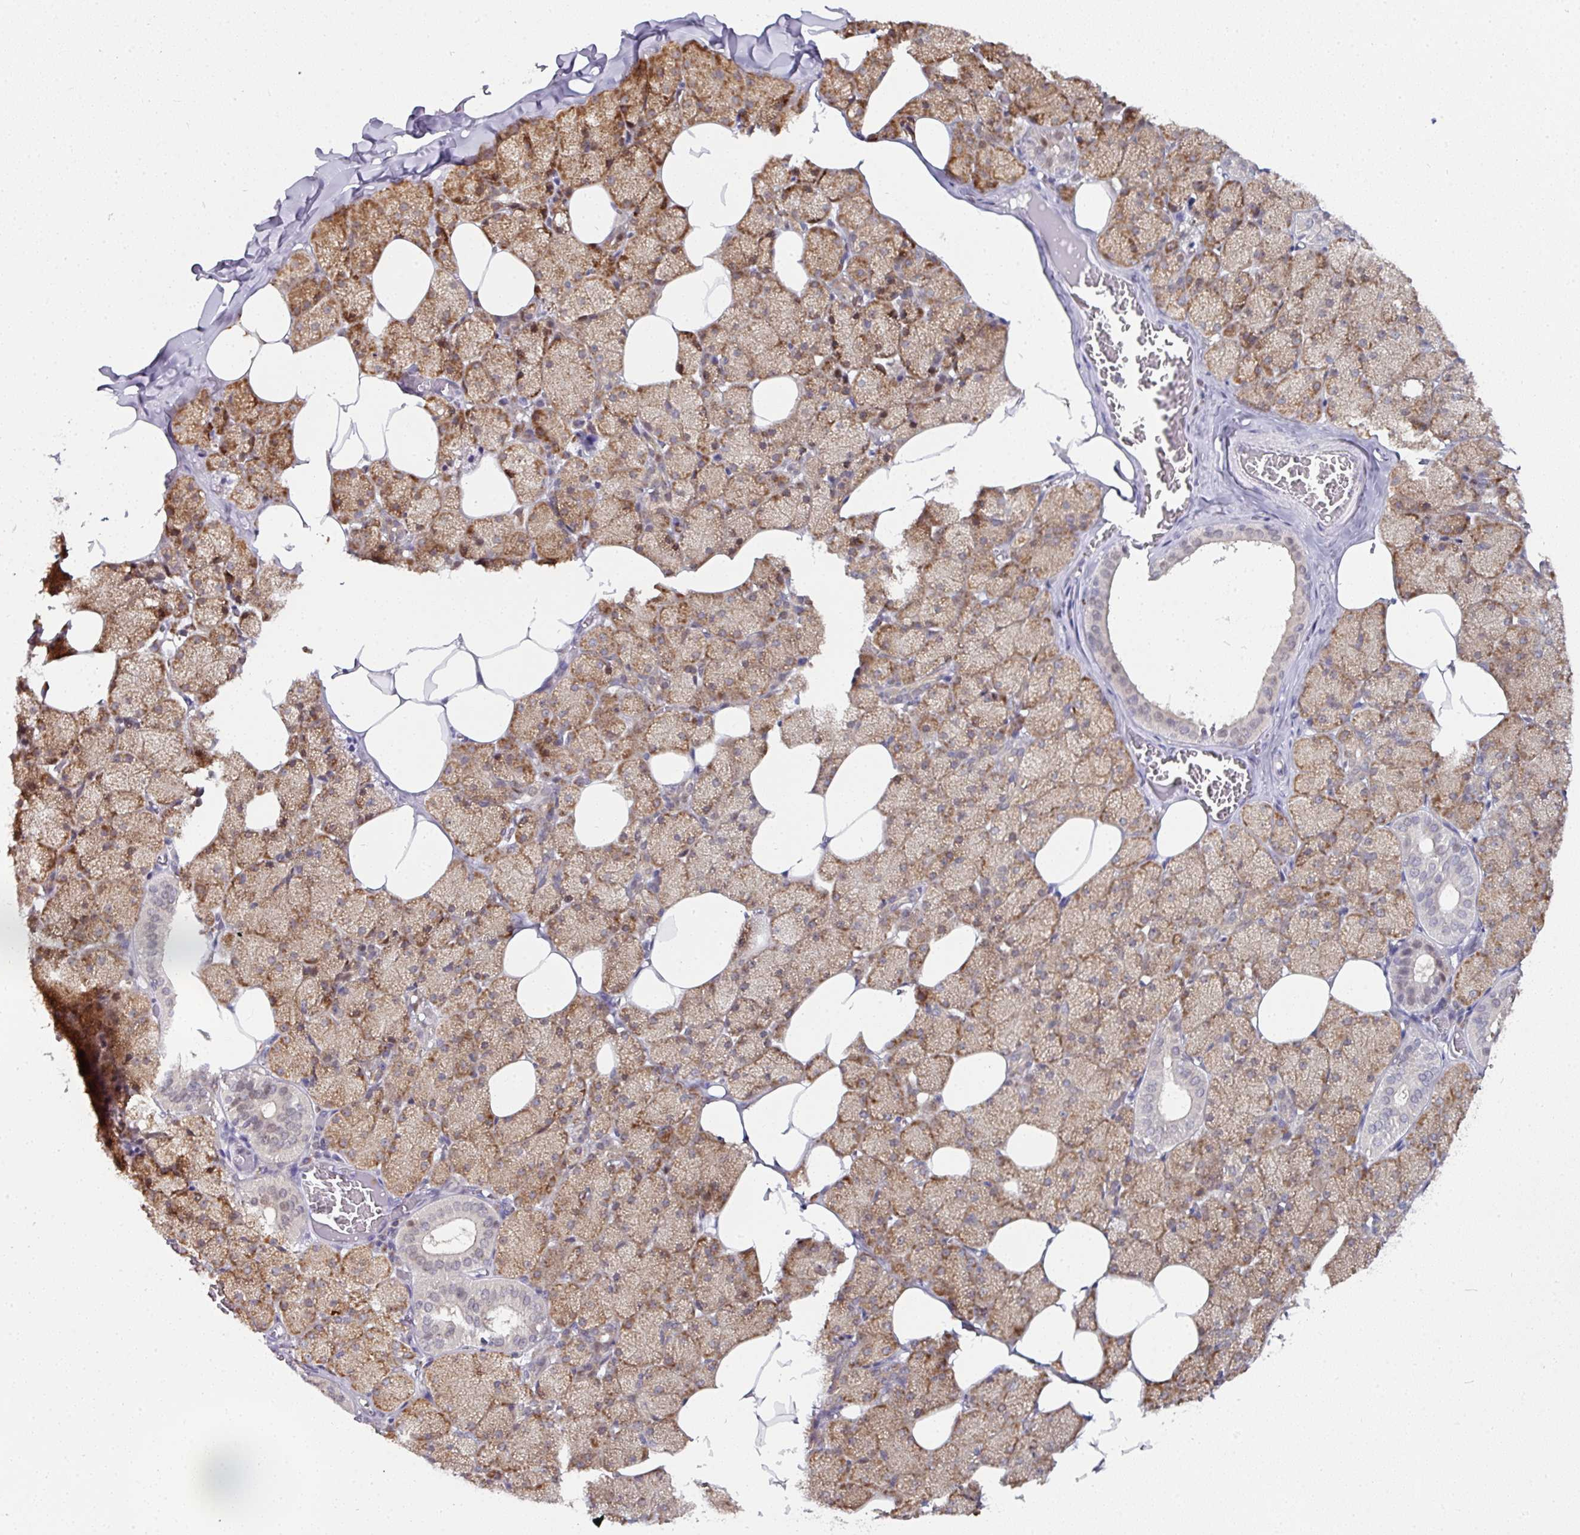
{"staining": {"intensity": "moderate", "quantity": "25%-75%", "location": "cytoplasmic/membranous"}, "tissue": "salivary gland", "cell_type": "Glandular cells", "image_type": "normal", "snomed": [{"axis": "morphology", "description": "Normal tissue, NOS"}, {"axis": "topography", "description": "Salivary gland"}, {"axis": "topography", "description": "Peripheral nerve tissue"}], "caption": "Immunohistochemical staining of unremarkable human salivary gland shows 25%-75% levels of moderate cytoplasmic/membranous protein staining in about 25%-75% of glandular cells. The protein is shown in brown color, while the nuclei are stained blue.", "gene": "APOLD1", "patient": {"sex": "male", "age": 38}}